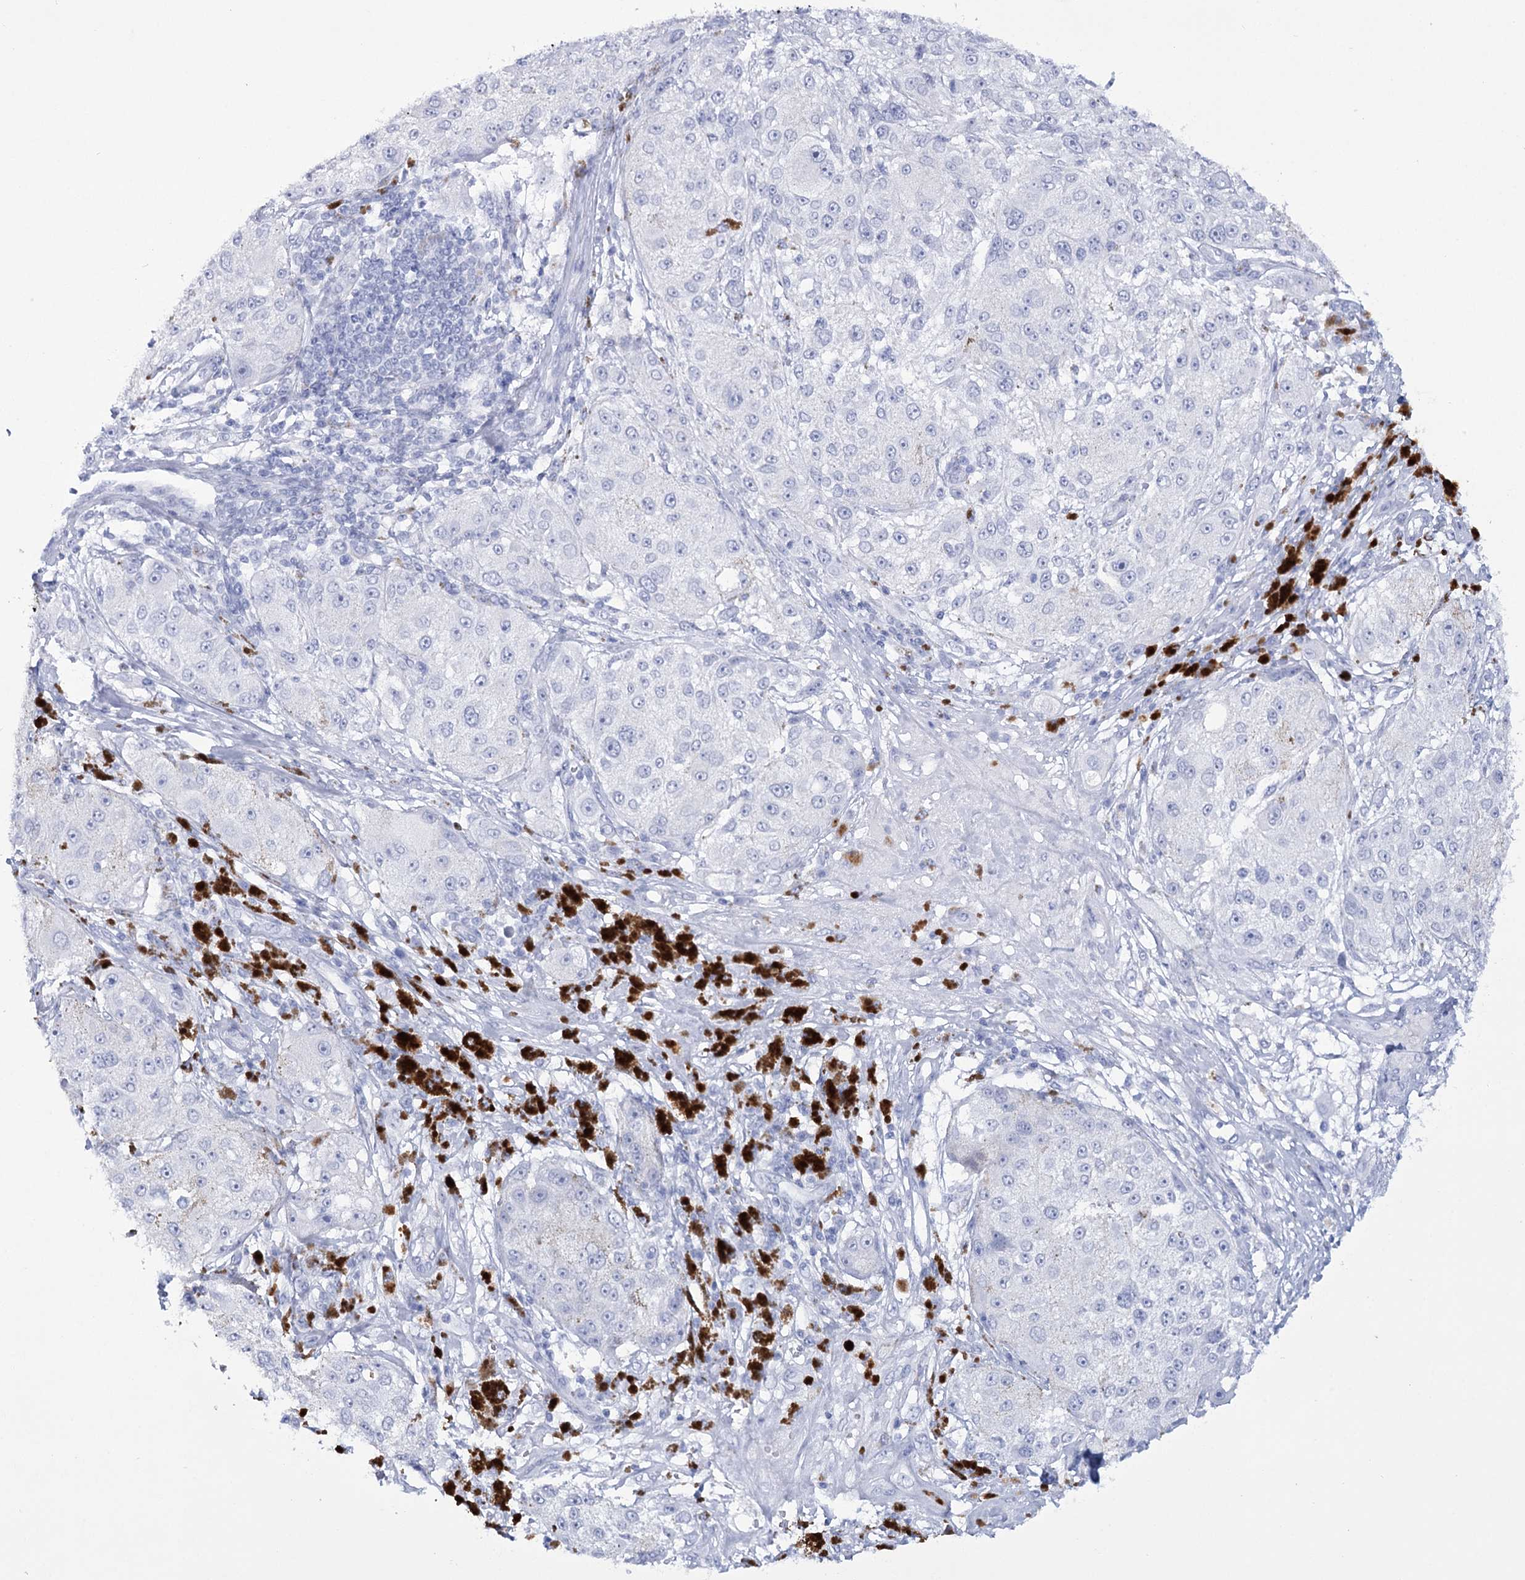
{"staining": {"intensity": "negative", "quantity": "none", "location": "none"}, "tissue": "melanoma", "cell_type": "Tumor cells", "image_type": "cancer", "snomed": [{"axis": "morphology", "description": "Necrosis, NOS"}, {"axis": "morphology", "description": "Malignant melanoma, NOS"}, {"axis": "topography", "description": "Skin"}], "caption": "Tumor cells are negative for protein expression in human malignant melanoma.", "gene": "RNF186", "patient": {"sex": "female", "age": 87}}